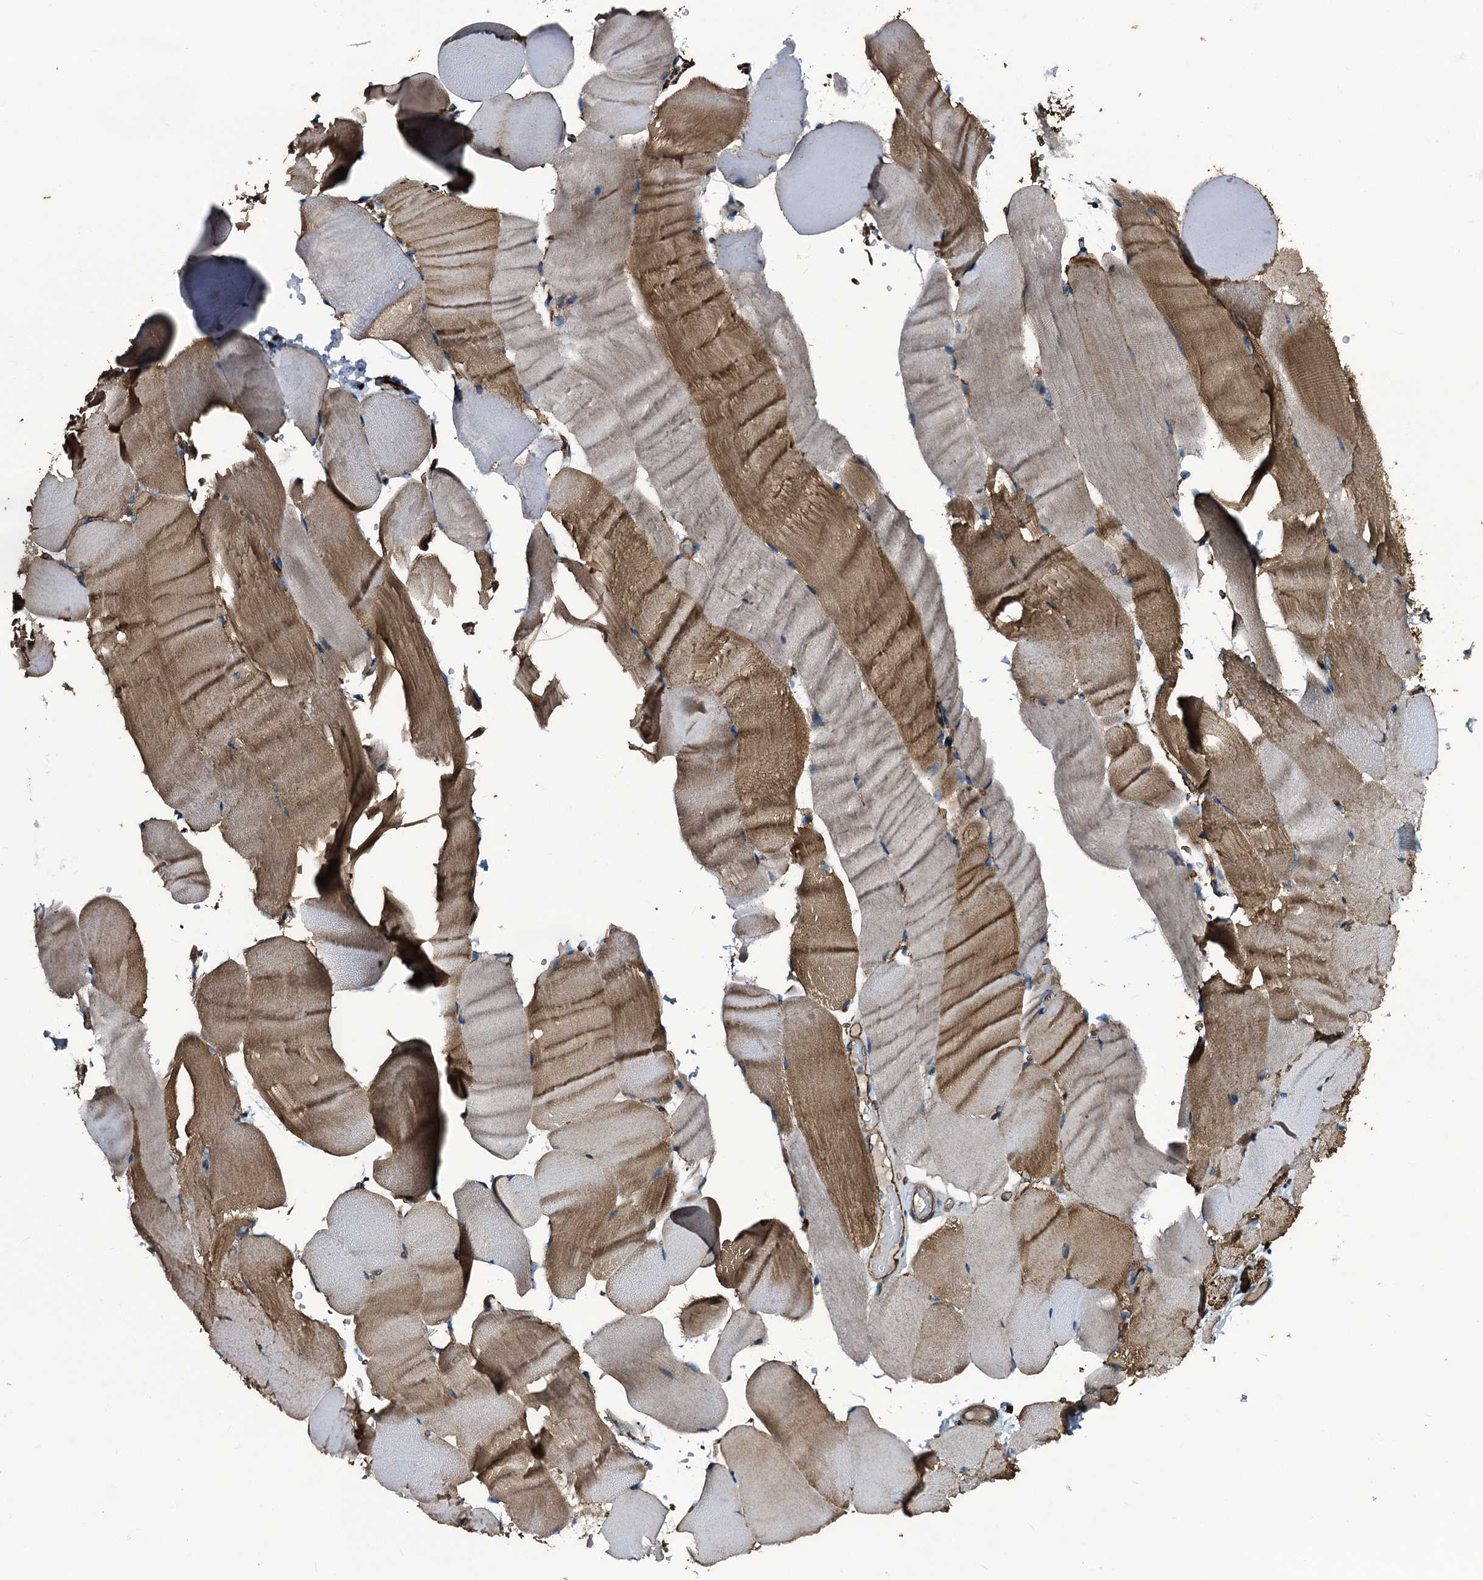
{"staining": {"intensity": "moderate", "quantity": "25%-75%", "location": "cytoplasmic/membranous"}, "tissue": "skeletal muscle", "cell_type": "Myocytes", "image_type": "normal", "snomed": [{"axis": "morphology", "description": "Normal tissue, NOS"}, {"axis": "topography", "description": "Skeletal muscle"}, {"axis": "topography", "description": "Parathyroid gland"}], "caption": "Skeletal muscle stained with DAB immunohistochemistry (IHC) displays medium levels of moderate cytoplasmic/membranous positivity in approximately 25%-75% of myocytes. (brown staining indicates protein expression, while blue staining denotes nuclei).", "gene": "TPGS2", "patient": {"sex": "female", "age": 37}}